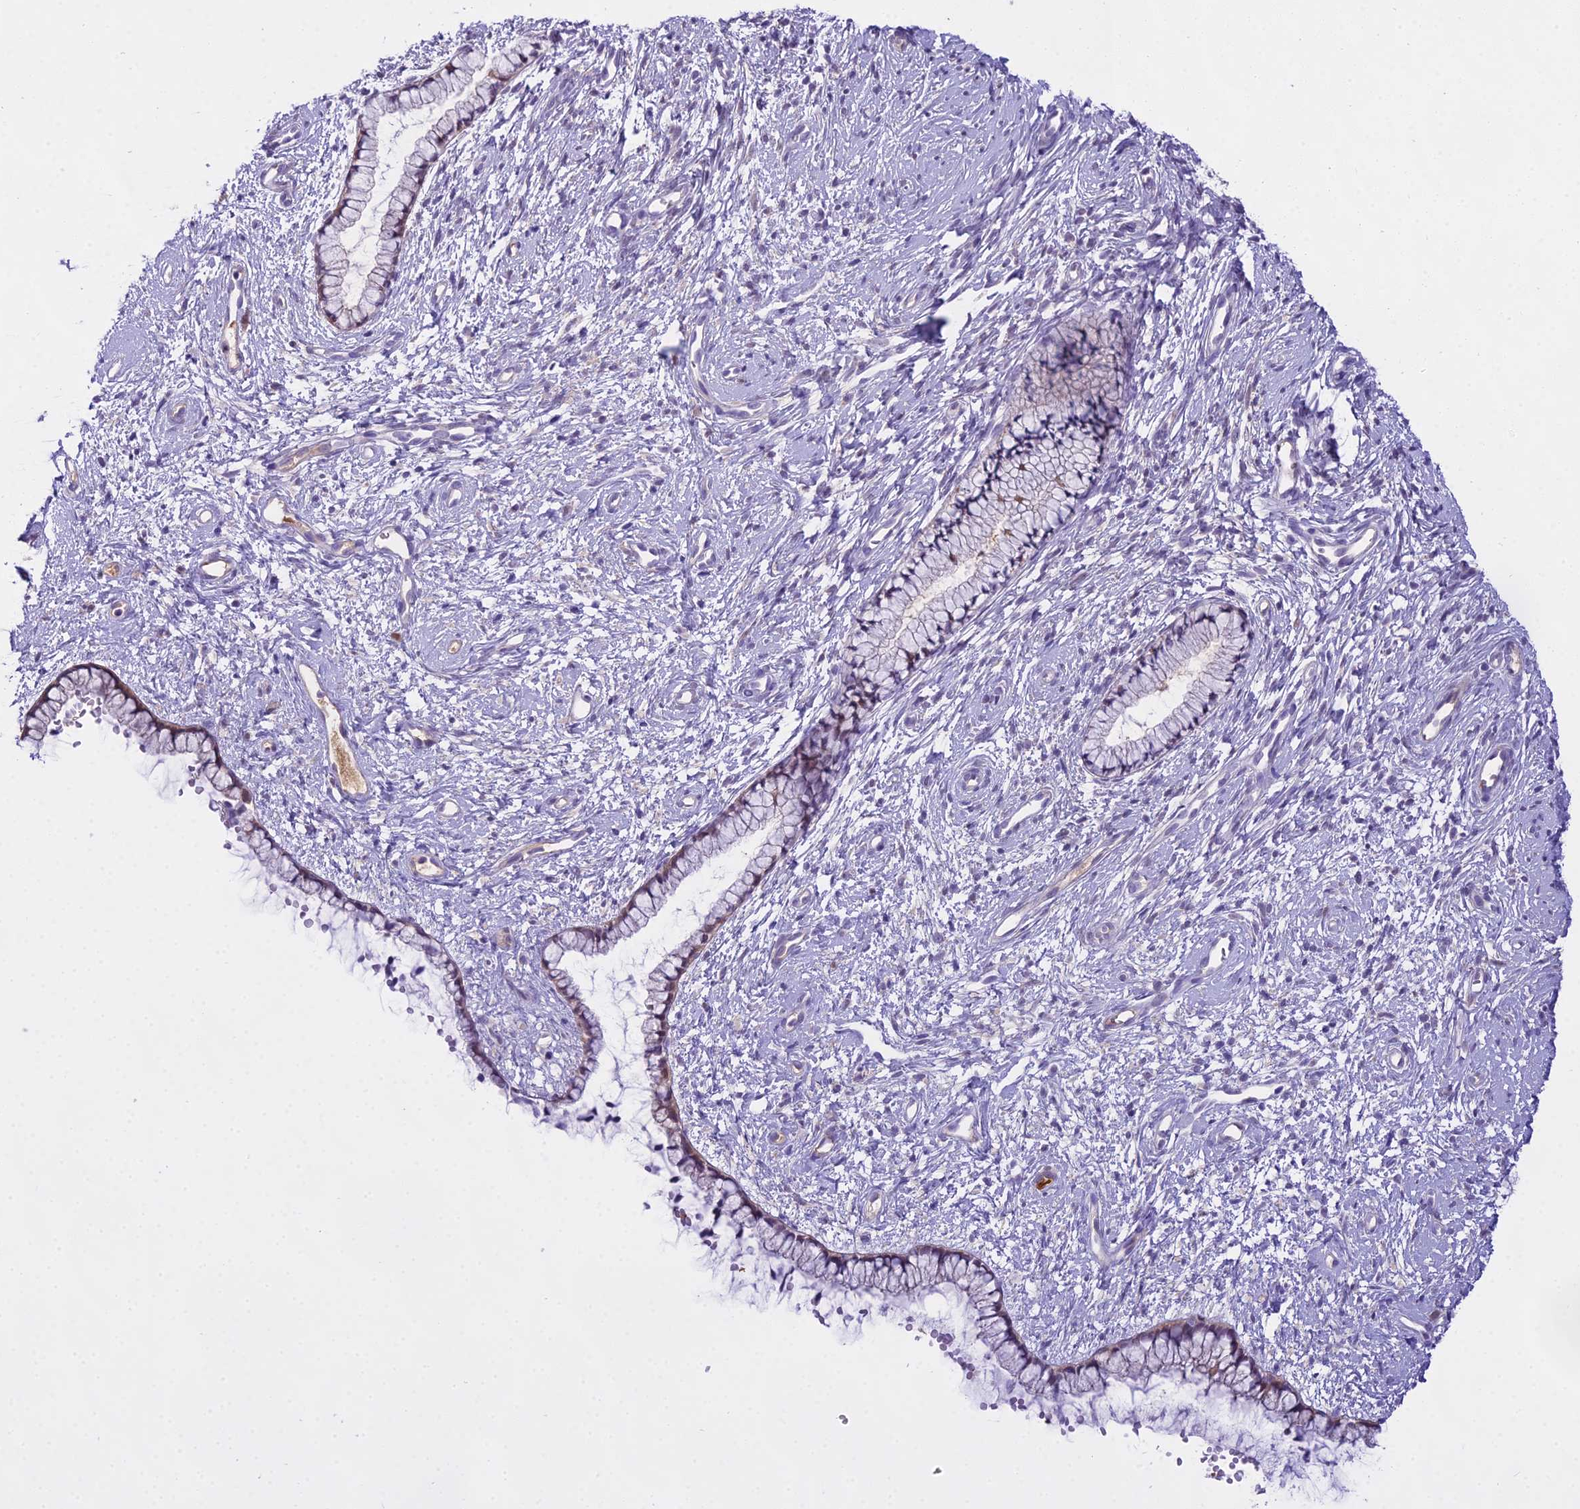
{"staining": {"intensity": "moderate", "quantity": "25%-75%", "location": "cytoplasmic/membranous,nuclear"}, "tissue": "cervix", "cell_type": "Glandular cells", "image_type": "normal", "snomed": [{"axis": "morphology", "description": "Normal tissue, NOS"}, {"axis": "topography", "description": "Cervix"}], "caption": "Protein expression analysis of unremarkable human cervix reveals moderate cytoplasmic/membranous,nuclear expression in about 25%-75% of glandular cells.", "gene": "MAT2A", "patient": {"sex": "female", "age": 57}}